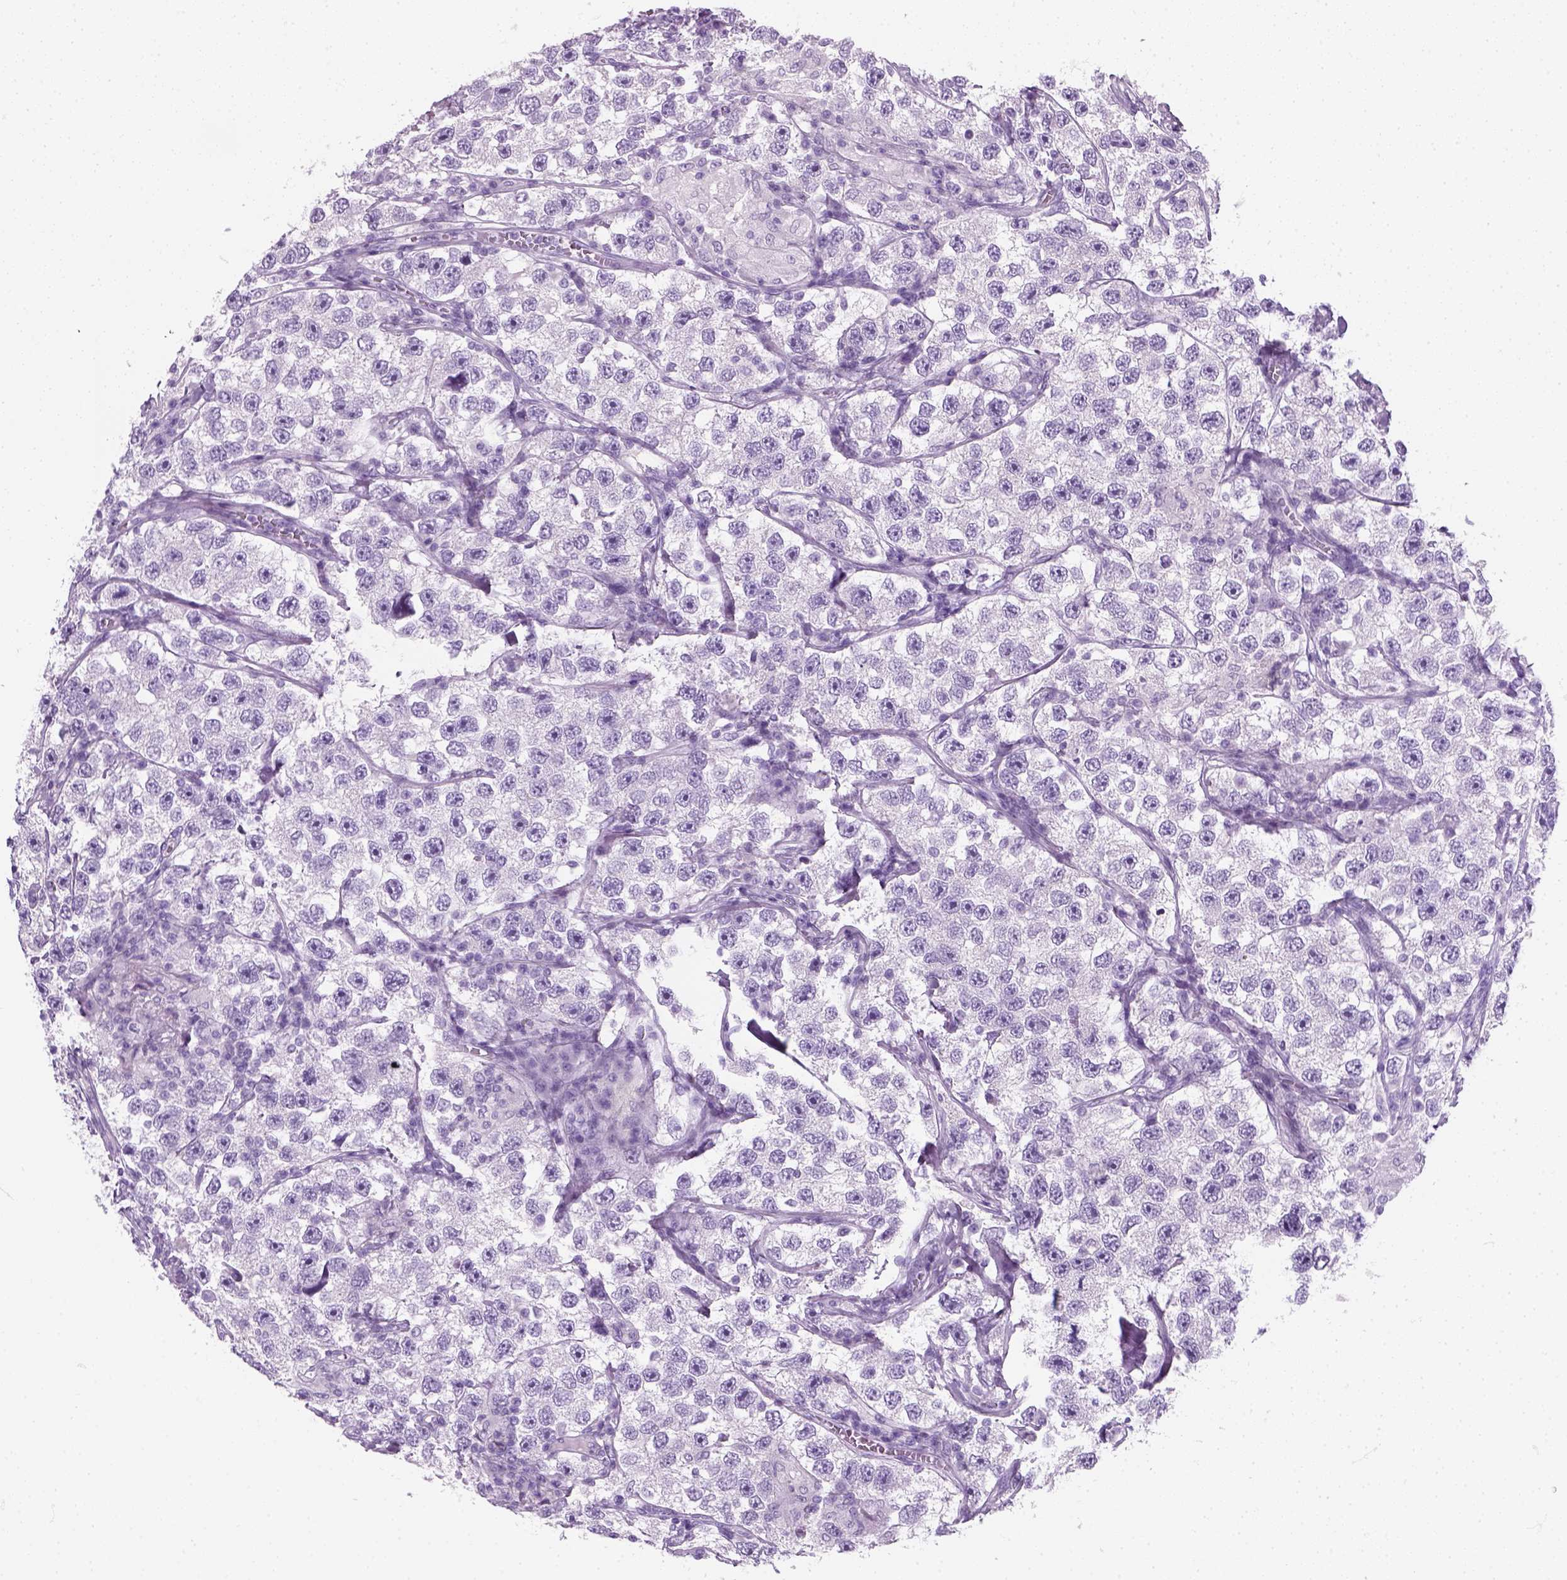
{"staining": {"intensity": "negative", "quantity": "none", "location": "none"}, "tissue": "testis cancer", "cell_type": "Tumor cells", "image_type": "cancer", "snomed": [{"axis": "morphology", "description": "Seminoma, NOS"}, {"axis": "topography", "description": "Testis"}], "caption": "Tumor cells show no significant expression in testis seminoma.", "gene": "SLC12A5", "patient": {"sex": "male", "age": 26}}